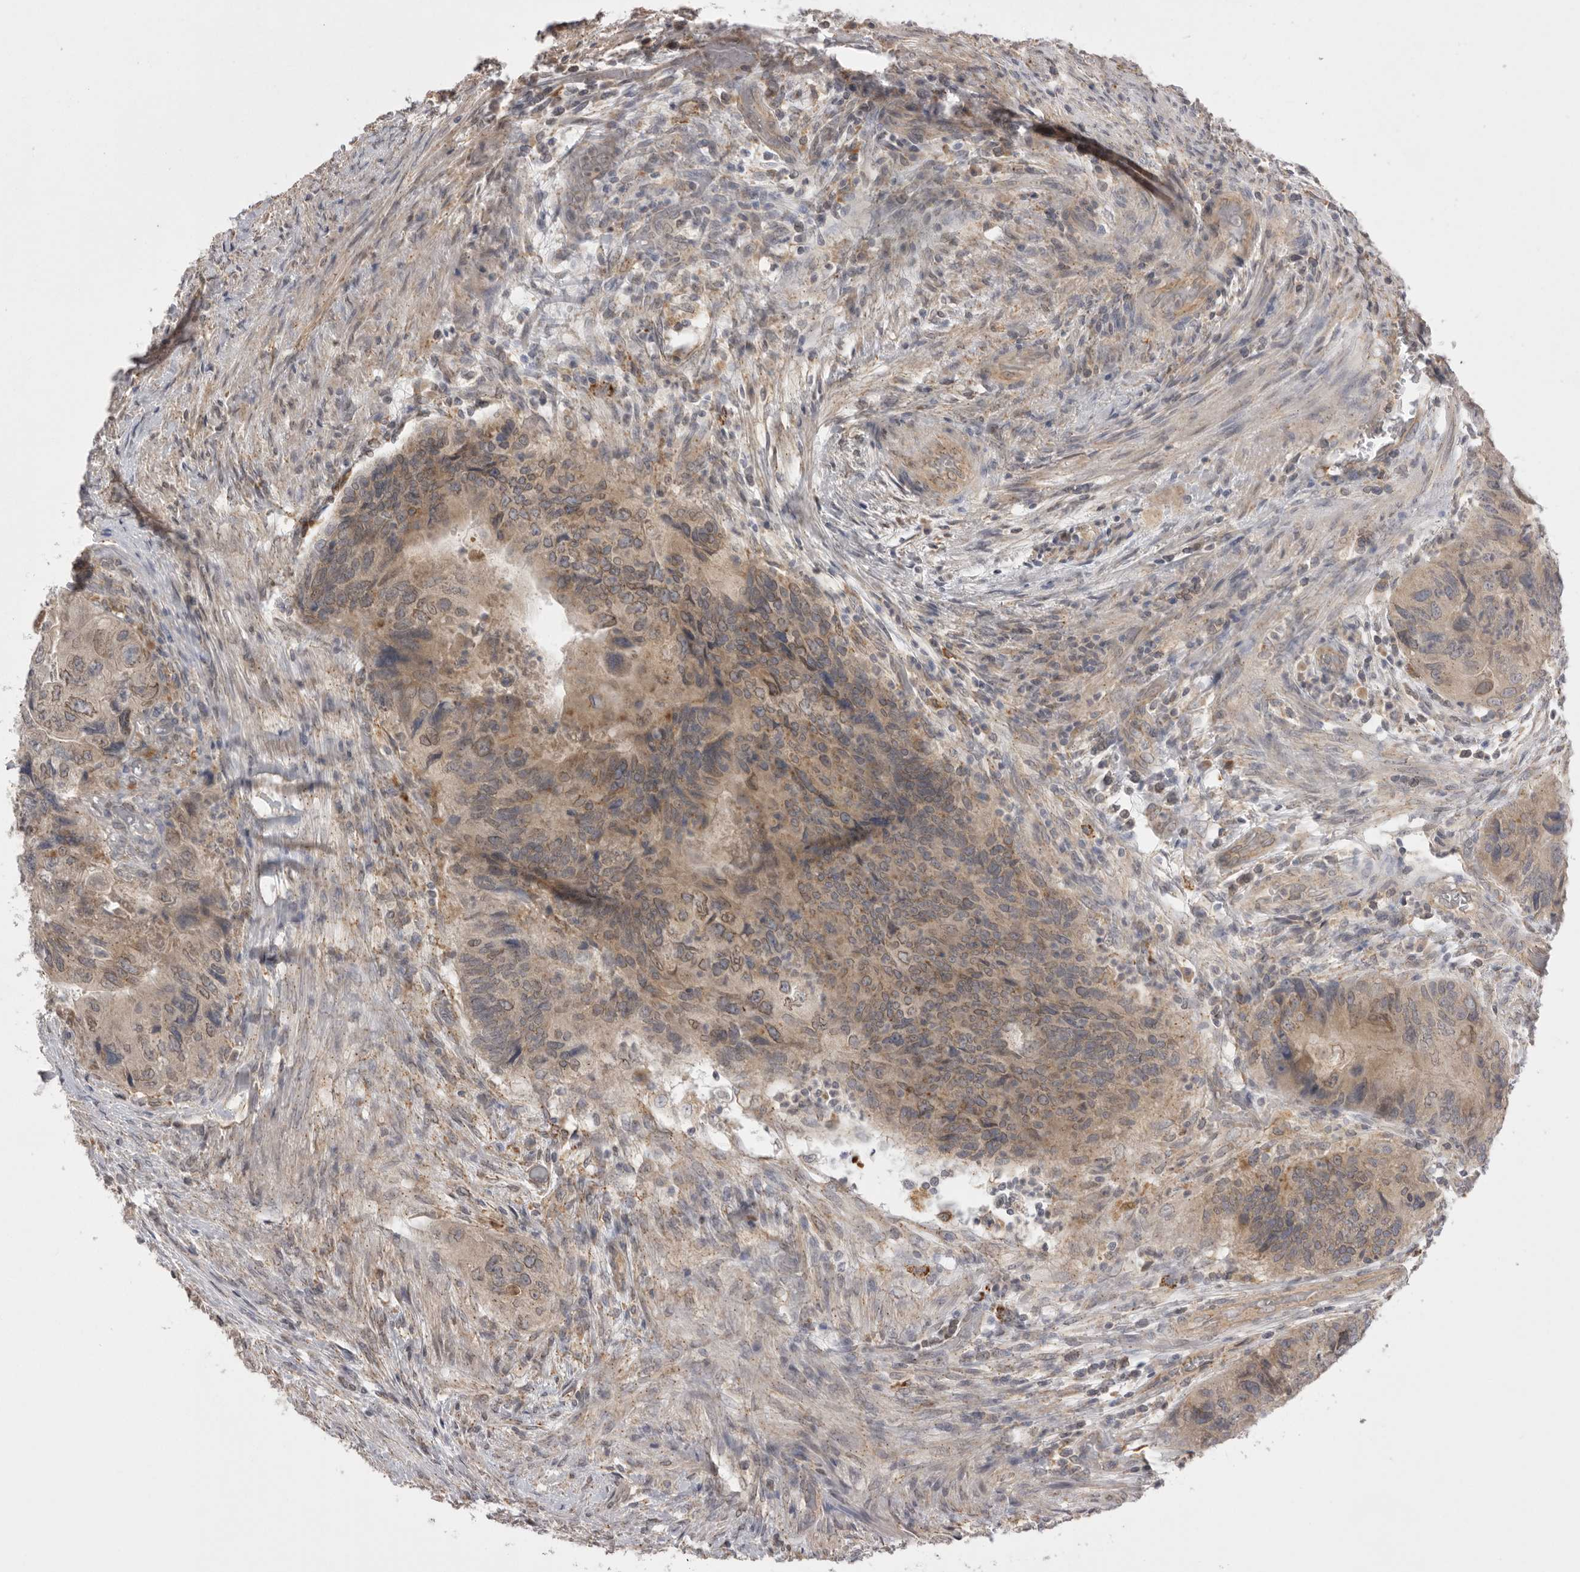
{"staining": {"intensity": "weak", "quantity": ">75%", "location": "cytoplasmic/membranous"}, "tissue": "colorectal cancer", "cell_type": "Tumor cells", "image_type": "cancer", "snomed": [{"axis": "morphology", "description": "Adenocarcinoma, NOS"}, {"axis": "topography", "description": "Rectum"}], "caption": "Tumor cells demonstrate low levels of weak cytoplasmic/membranous expression in about >75% of cells in adenocarcinoma (colorectal). The staining is performed using DAB brown chromogen to label protein expression. The nuclei are counter-stained blue using hematoxylin.", "gene": "TLR3", "patient": {"sex": "male", "age": 63}}